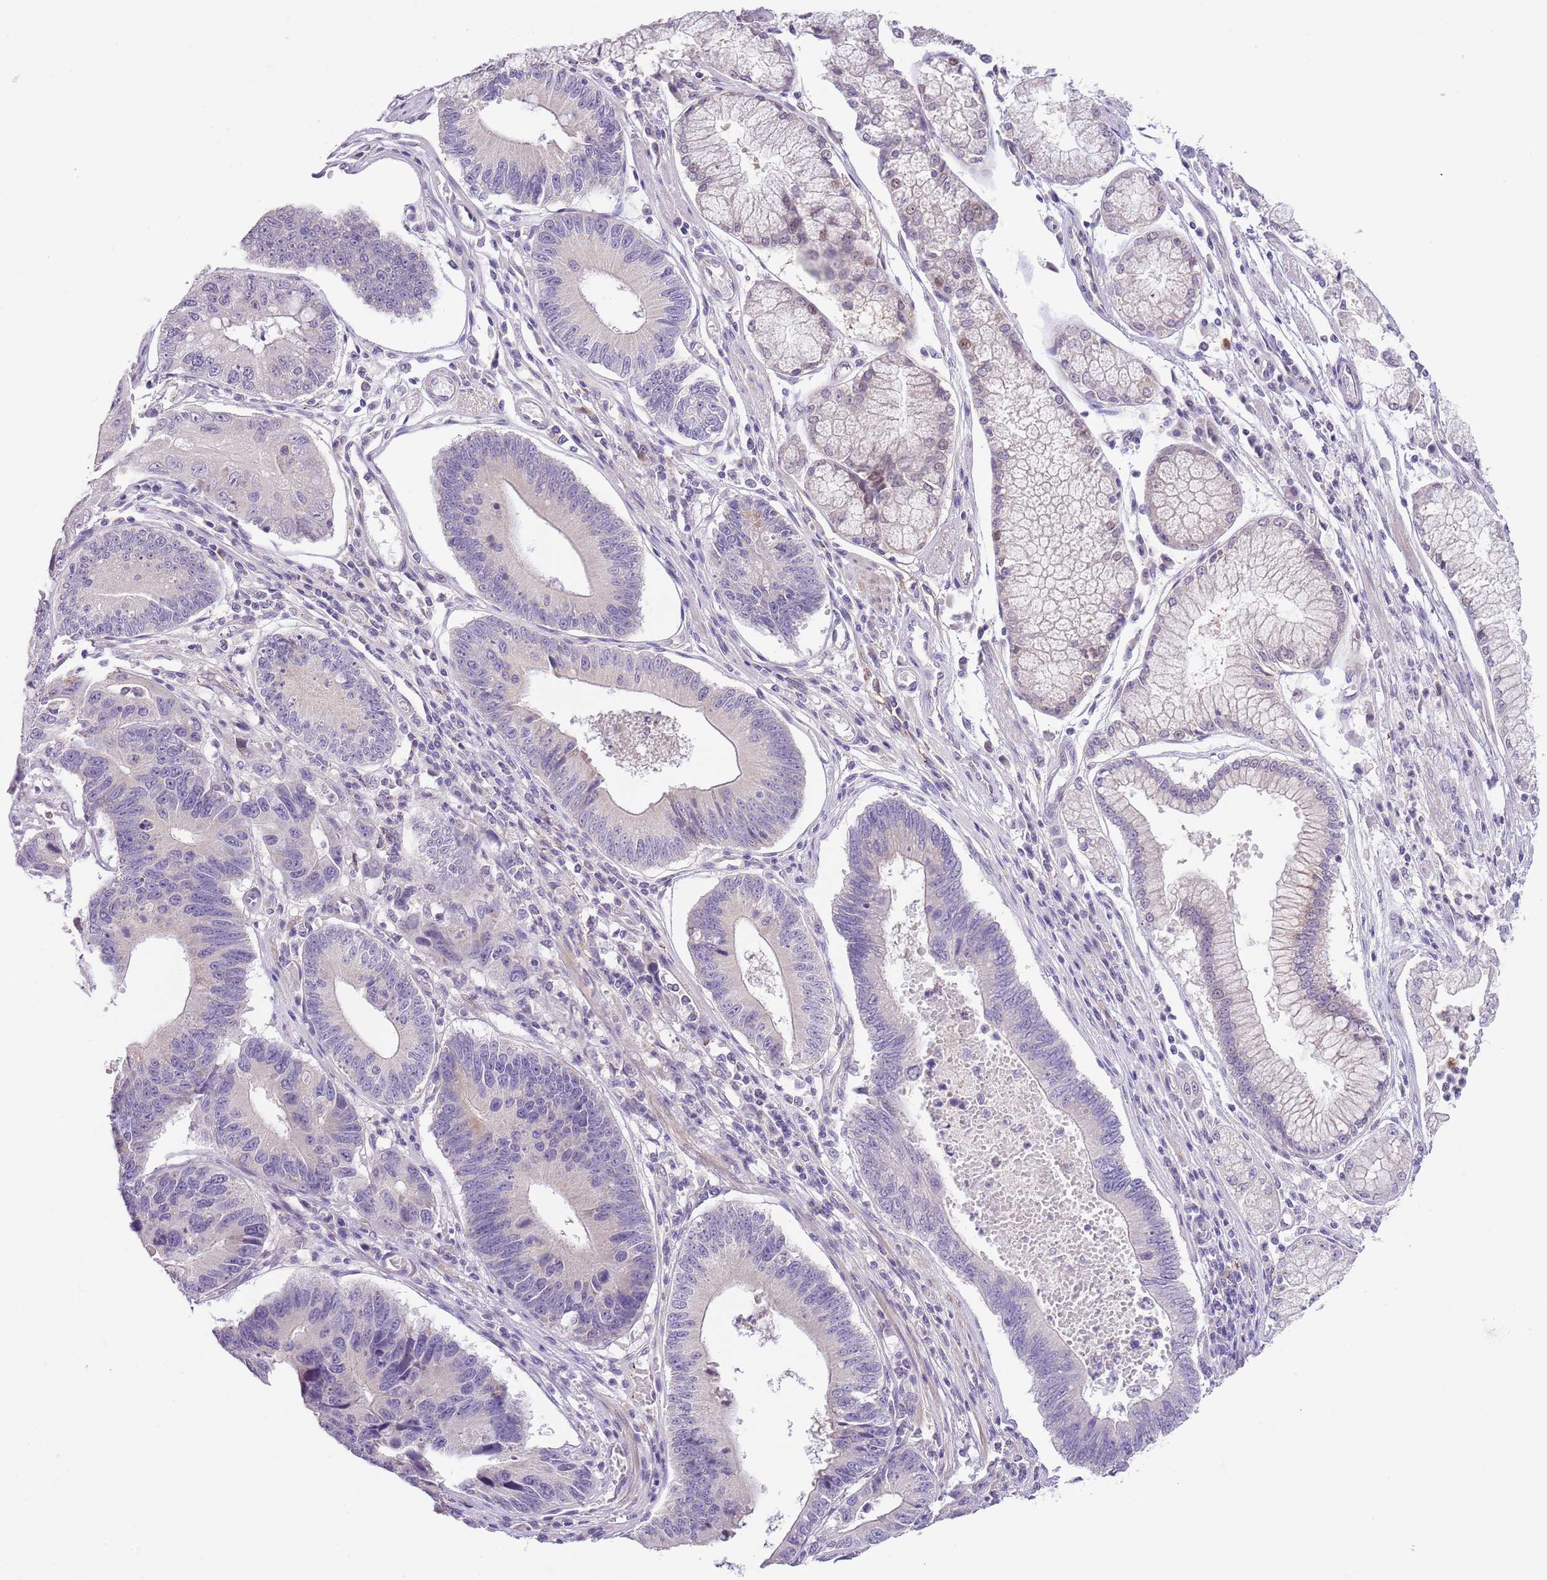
{"staining": {"intensity": "negative", "quantity": "none", "location": "none"}, "tissue": "stomach cancer", "cell_type": "Tumor cells", "image_type": "cancer", "snomed": [{"axis": "morphology", "description": "Adenocarcinoma, NOS"}, {"axis": "topography", "description": "Stomach"}], "caption": "Stomach adenocarcinoma was stained to show a protein in brown. There is no significant positivity in tumor cells.", "gene": "ZNF658", "patient": {"sex": "male", "age": 59}}